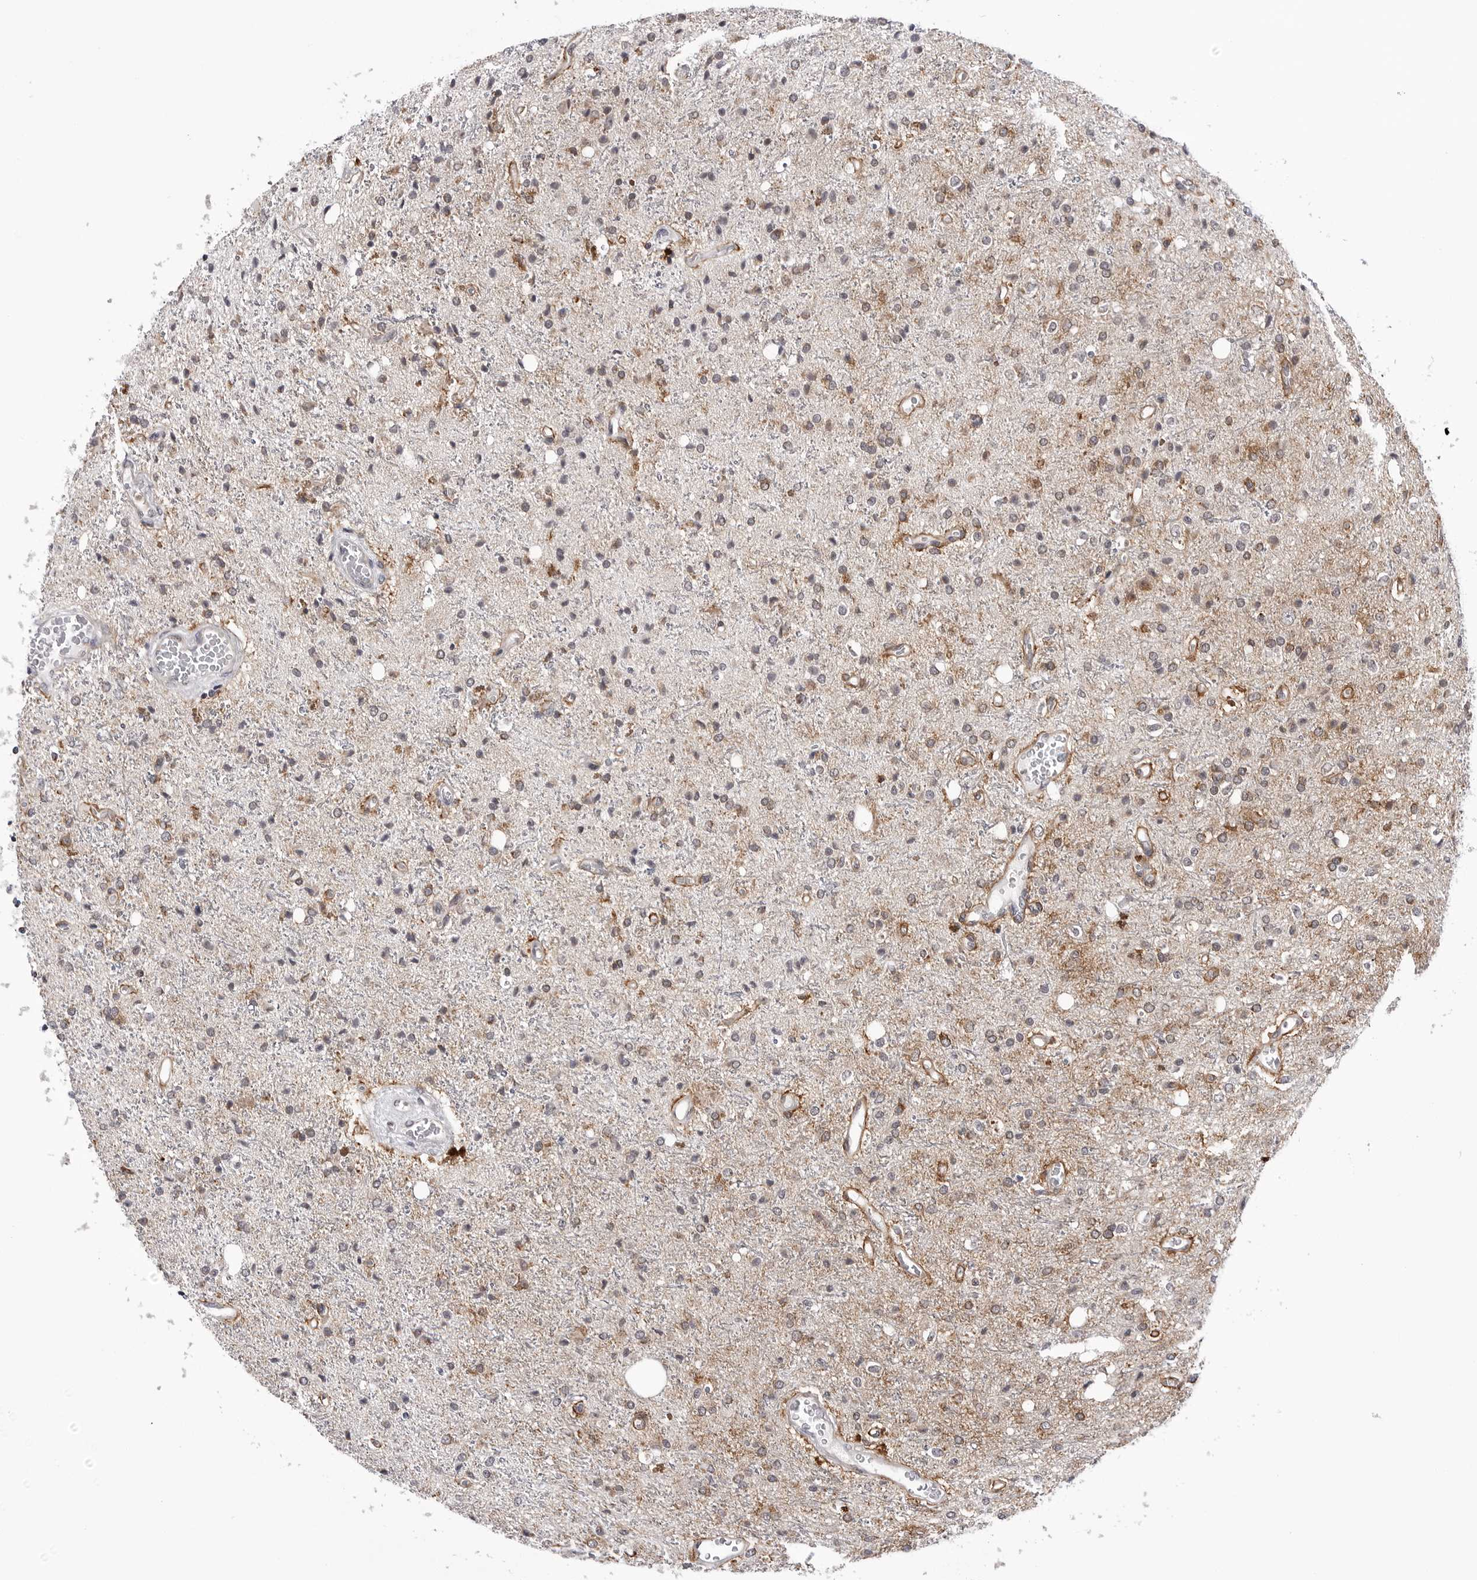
{"staining": {"intensity": "weak", "quantity": "25%-75%", "location": "cytoplasmic/membranous"}, "tissue": "glioma", "cell_type": "Tumor cells", "image_type": "cancer", "snomed": [{"axis": "morphology", "description": "Glioma, malignant, High grade"}, {"axis": "topography", "description": "Brain"}], "caption": "IHC of human glioma exhibits low levels of weak cytoplasmic/membranous positivity in about 25%-75% of tumor cells.", "gene": "CDK20", "patient": {"sex": "male", "age": 47}}